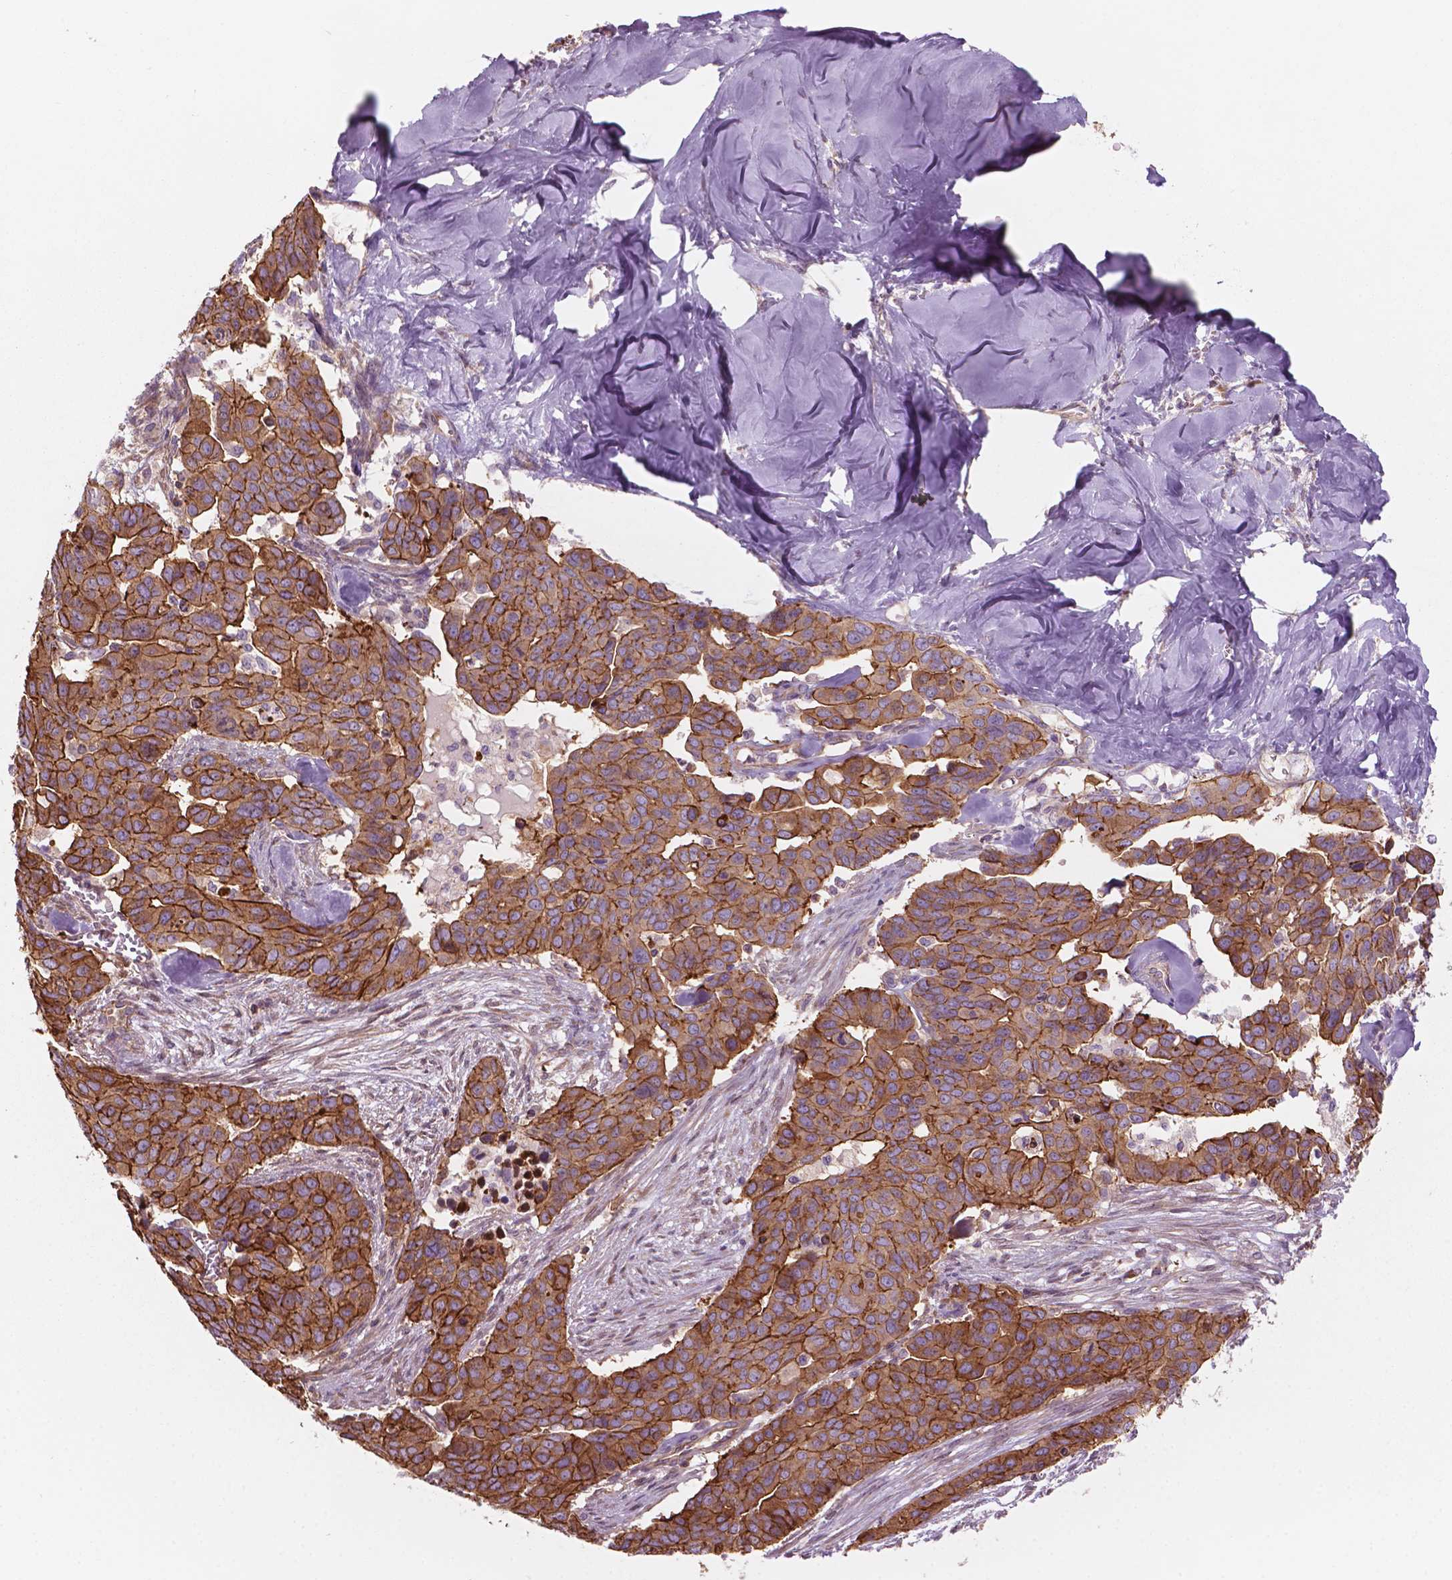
{"staining": {"intensity": "moderate", "quantity": ">75%", "location": "cytoplasmic/membranous"}, "tissue": "ovarian cancer", "cell_type": "Tumor cells", "image_type": "cancer", "snomed": [{"axis": "morphology", "description": "Carcinoma, endometroid"}, {"axis": "topography", "description": "Ovary"}], "caption": "Ovarian cancer stained with immunohistochemistry demonstrates moderate cytoplasmic/membranous positivity in approximately >75% of tumor cells.", "gene": "SURF4", "patient": {"sex": "female", "age": 78}}